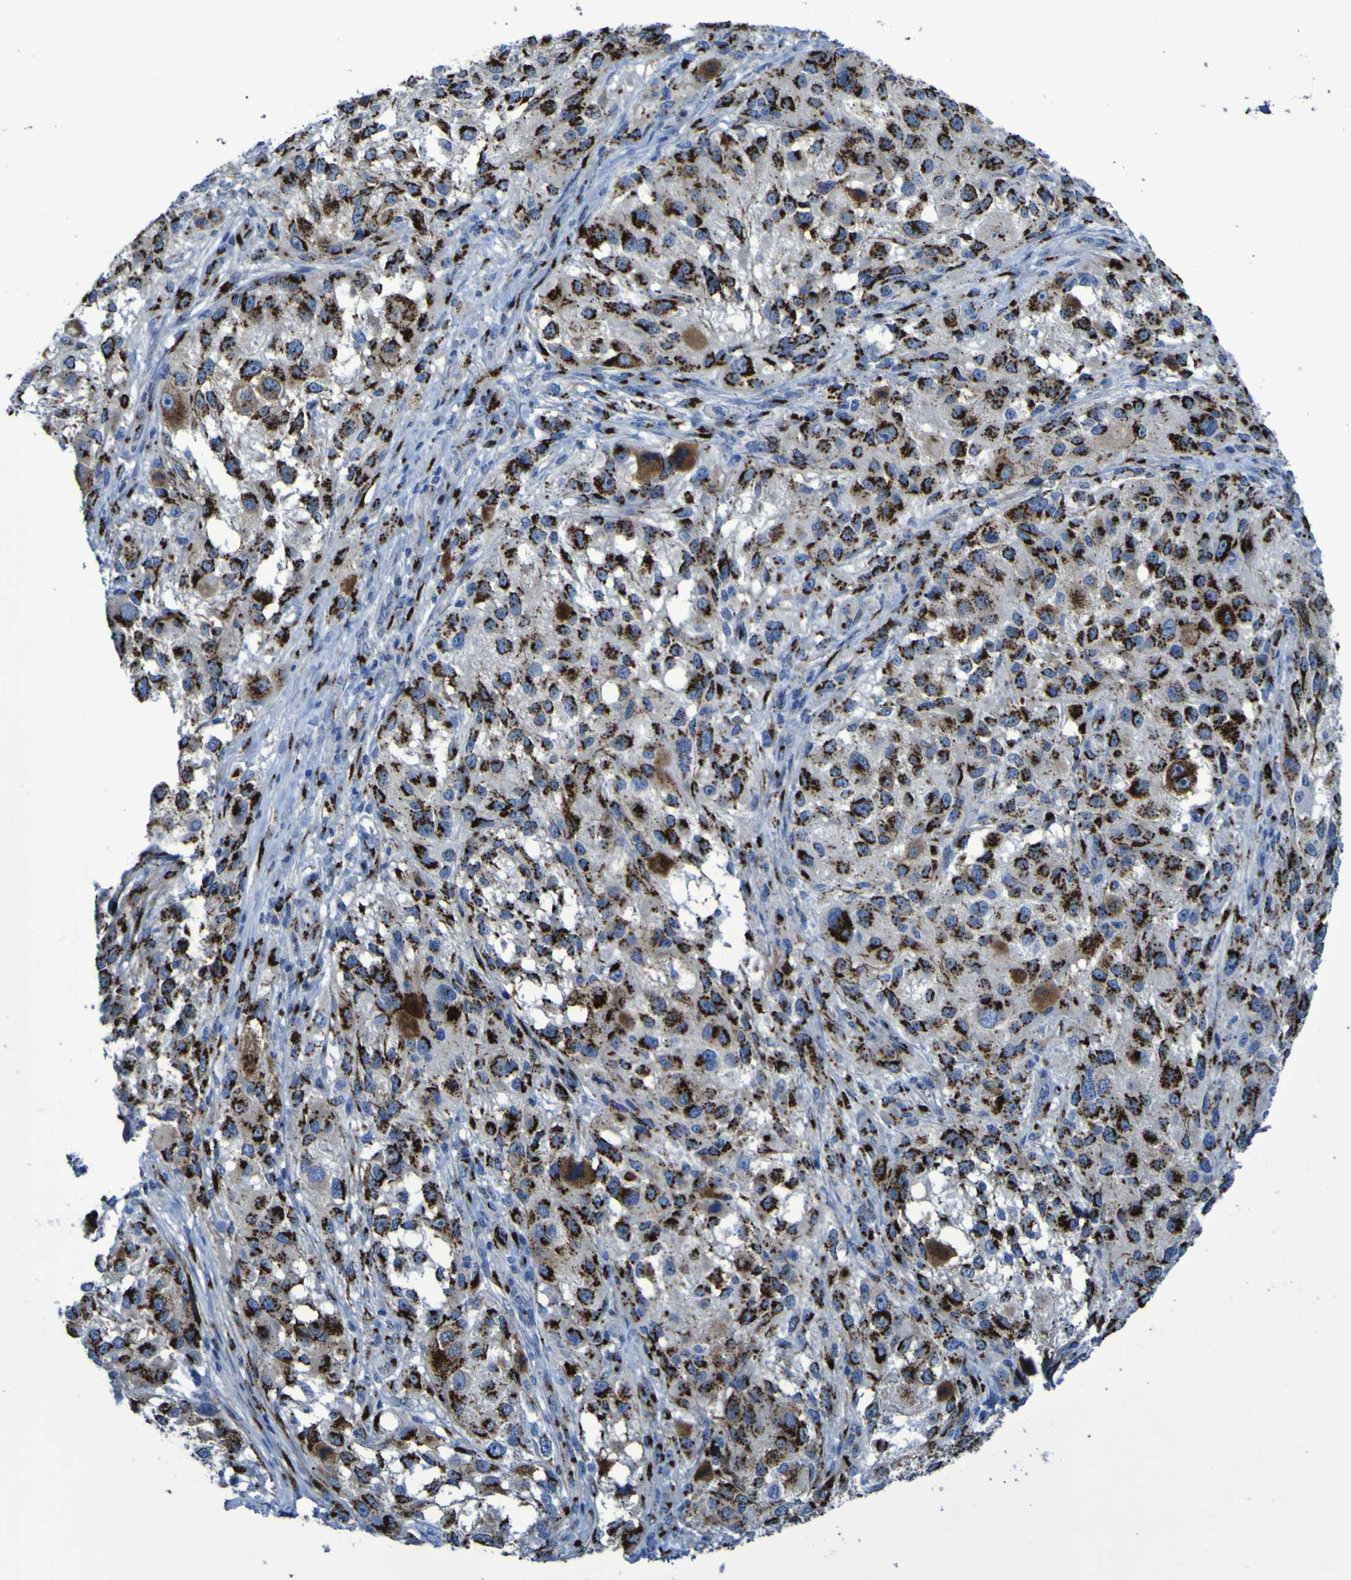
{"staining": {"intensity": "strong", "quantity": ">75%", "location": "cytoplasmic/membranous"}, "tissue": "melanoma", "cell_type": "Tumor cells", "image_type": "cancer", "snomed": [{"axis": "morphology", "description": "Necrosis, NOS"}, {"axis": "morphology", "description": "Malignant melanoma, NOS"}, {"axis": "topography", "description": "Skin"}], "caption": "A high-resolution micrograph shows IHC staining of melanoma, which exhibits strong cytoplasmic/membranous staining in approximately >75% of tumor cells. Using DAB (brown) and hematoxylin (blue) stains, captured at high magnification using brightfield microscopy.", "gene": "GOLM1", "patient": {"sex": "female", "age": 87}}